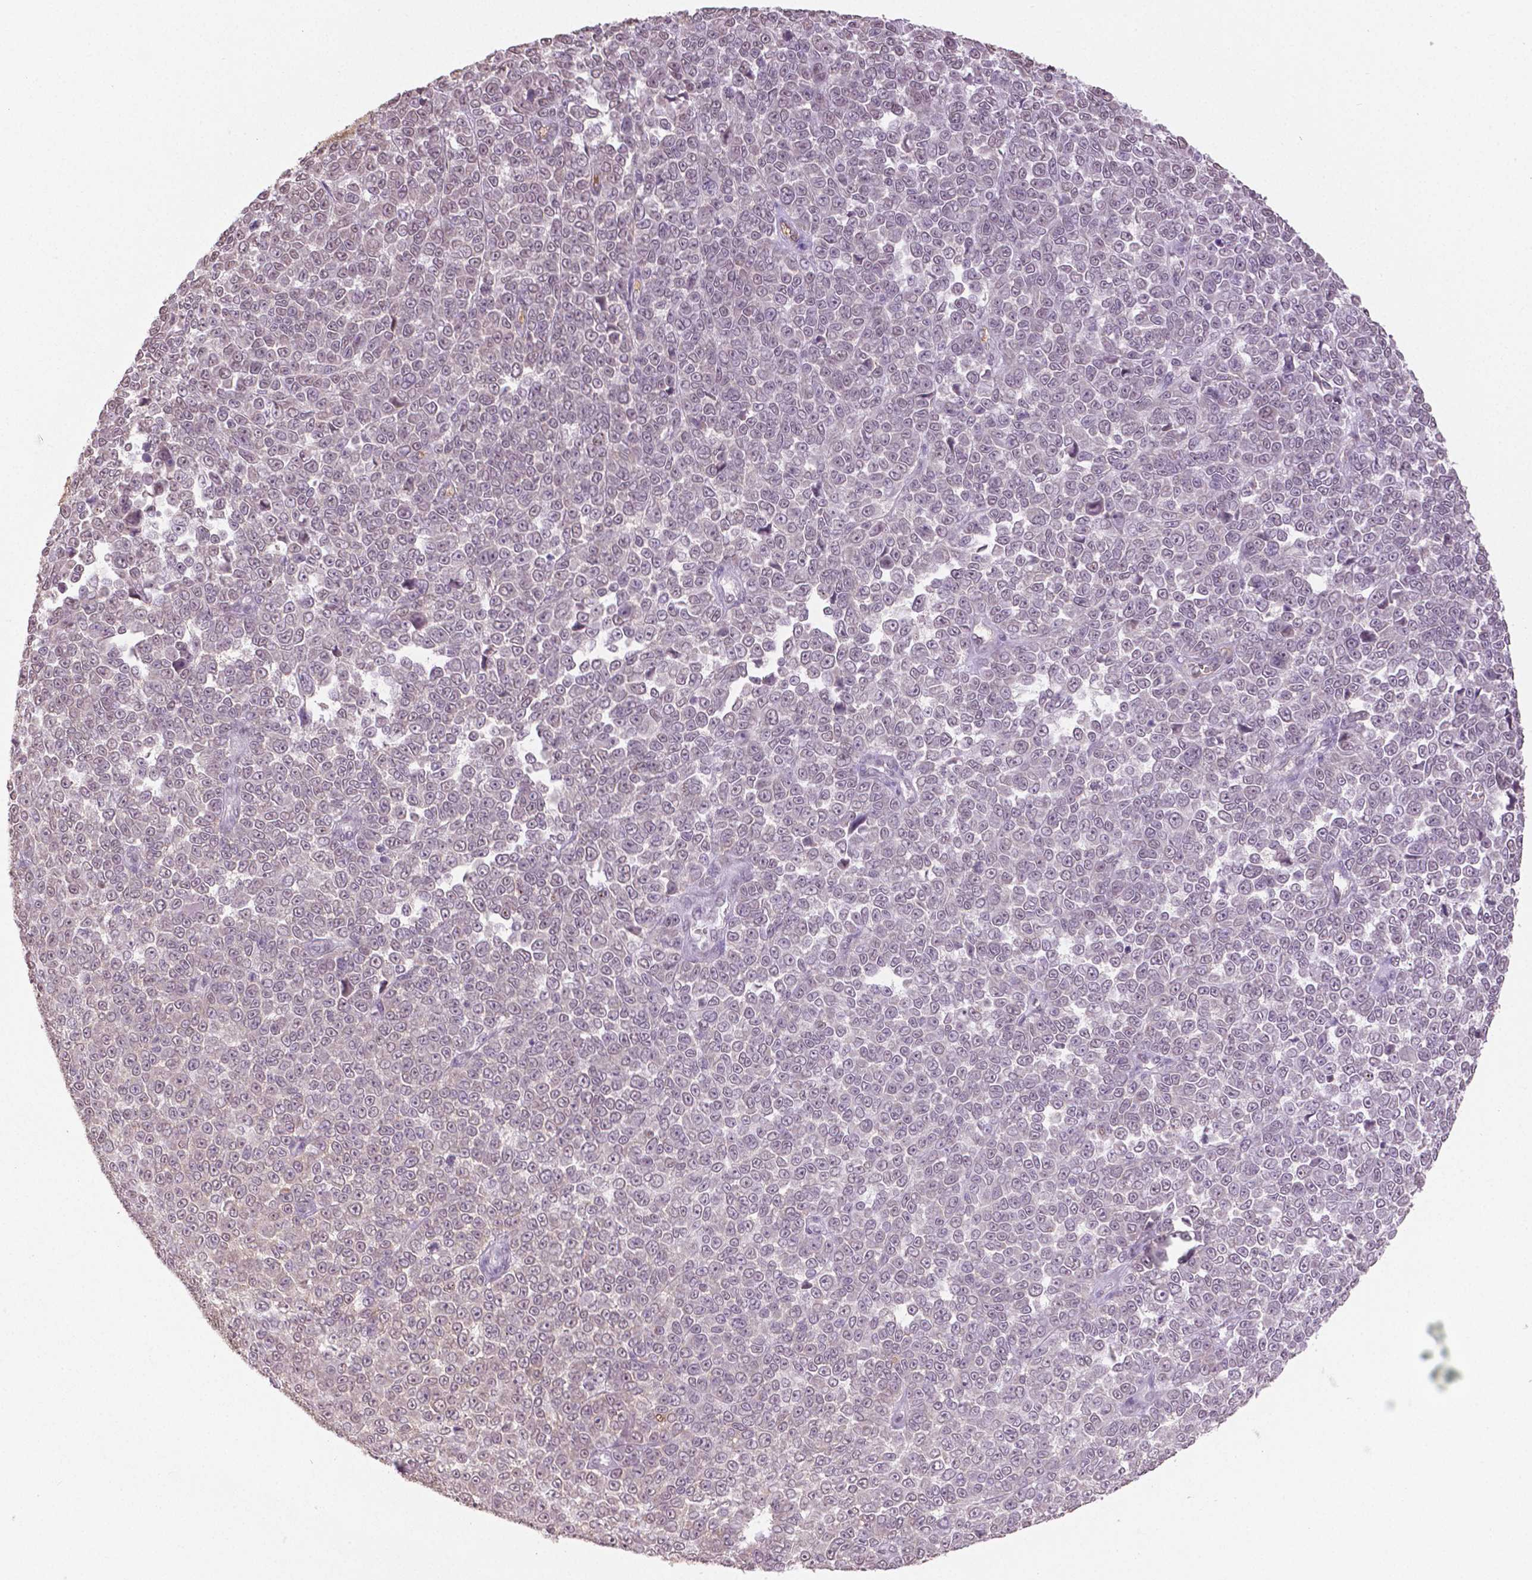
{"staining": {"intensity": "weak", "quantity": "25%-75%", "location": "nuclear"}, "tissue": "melanoma", "cell_type": "Tumor cells", "image_type": "cancer", "snomed": [{"axis": "morphology", "description": "Malignant melanoma, NOS"}, {"axis": "topography", "description": "Skin"}], "caption": "Immunohistochemistry (DAB) staining of melanoma displays weak nuclear protein expression in approximately 25%-75% of tumor cells. (DAB IHC, brown staining for protein, blue staining for nuclei).", "gene": "IGF2BP1", "patient": {"sex": "female", "age": 95}}